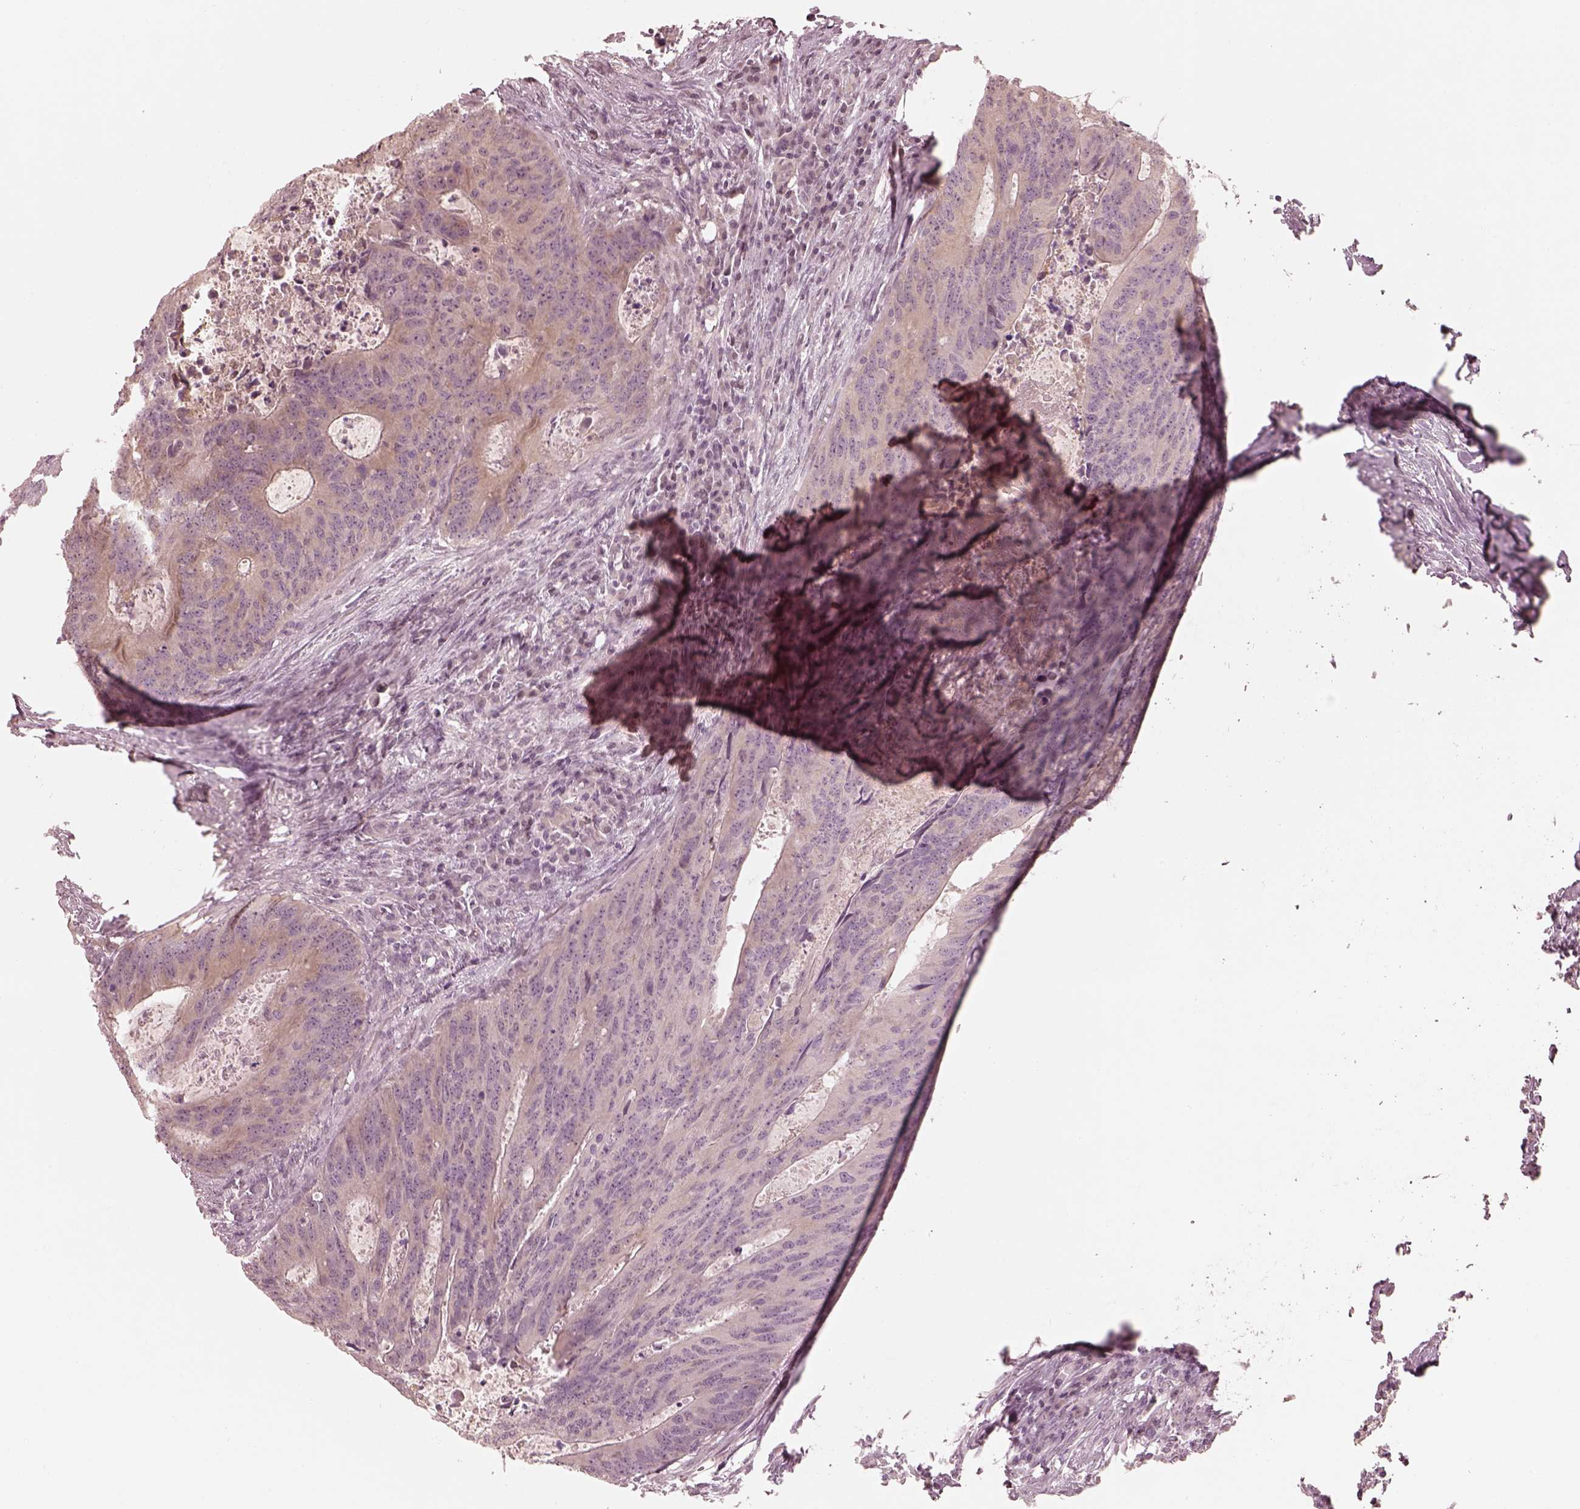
{"staining": {"intensity": "weak", "quantity": "<25%", "location": "cytoplasmic/membranous"}, "tissue": "colorectal cancer", "cell_type": "Tumor cells", "image_type": "cancer", "snomed": [{"axis": "morphology", "description": "Adenocarcinoma, NOS"}, {"axis": "topography", "description": "Colon"}], "caption": "Protein analysis of colorectal adenocarcinoma demonstrates no significant staining in tumor cells.", "gene": "IQCB1", "patient": {"sex": "male", "age": 67}}